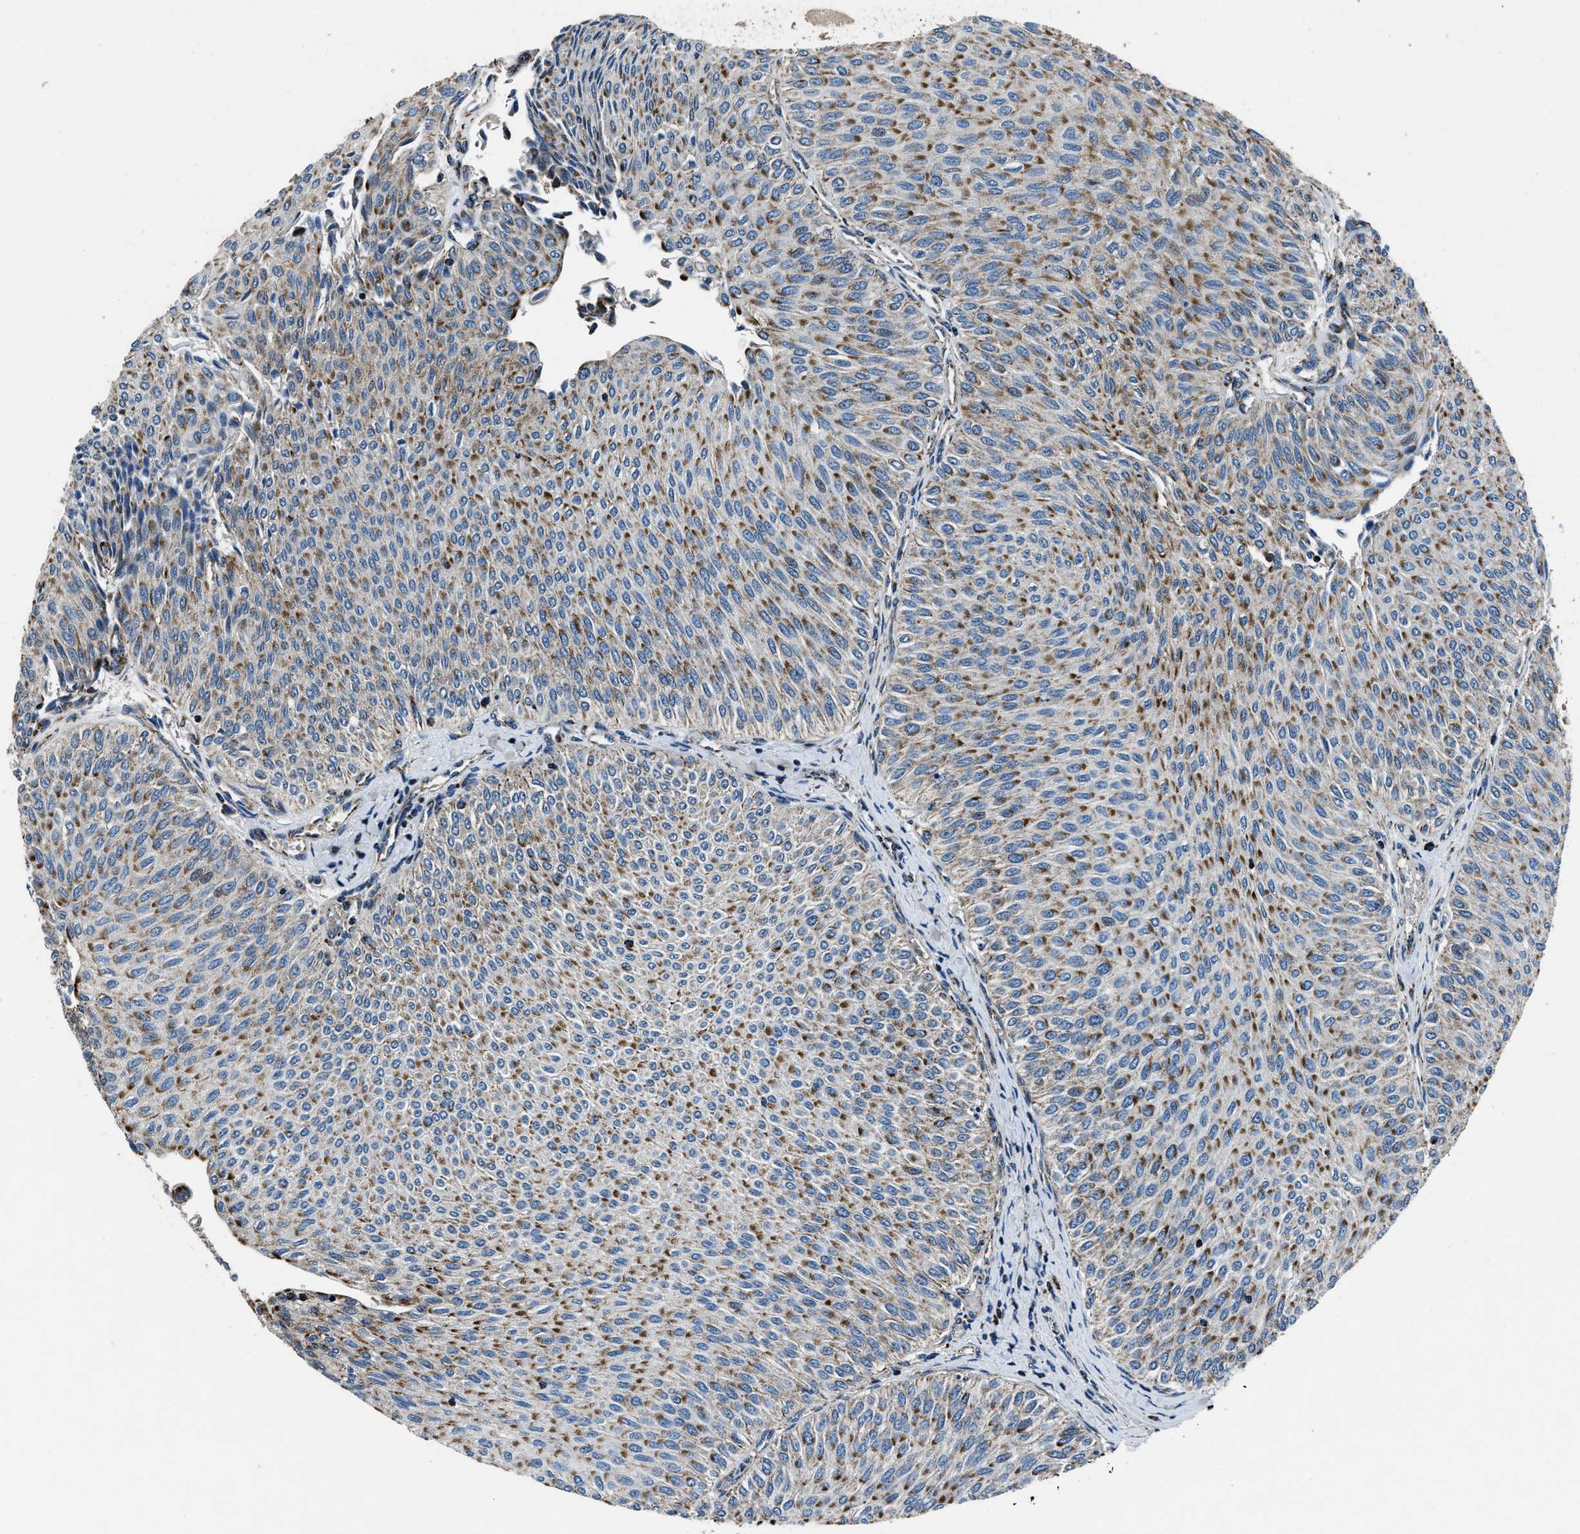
{"staining": {"intensity": "moderate", "quantity": ">75%", "location": "cytoplasmic/membranous"}, "tissue": "urothelial cancer", "cell_type": "Tumor cells", "image_type": "cancer", "snomed": [{"axis": "morphology", "description": "Urothelial carcinoma, Low grade"}, {"axis": "topography", "description": "Urinary bladder"}], "caption": "IHC staining of urothelial cancer, which shows medium levels of moderate cytoplasmic/membranous staining in approximately >75% of tumor cells indicating moderate cytoplasmic/membranous protein expression. The staining was performed using DAB (3,3'-diaminobenzidine) (brown) for protein detection and nuclei were counterstained in hematoxylin (blue).", "gene": "OGDH", "patient": {"sex": "male", "age": 78}}